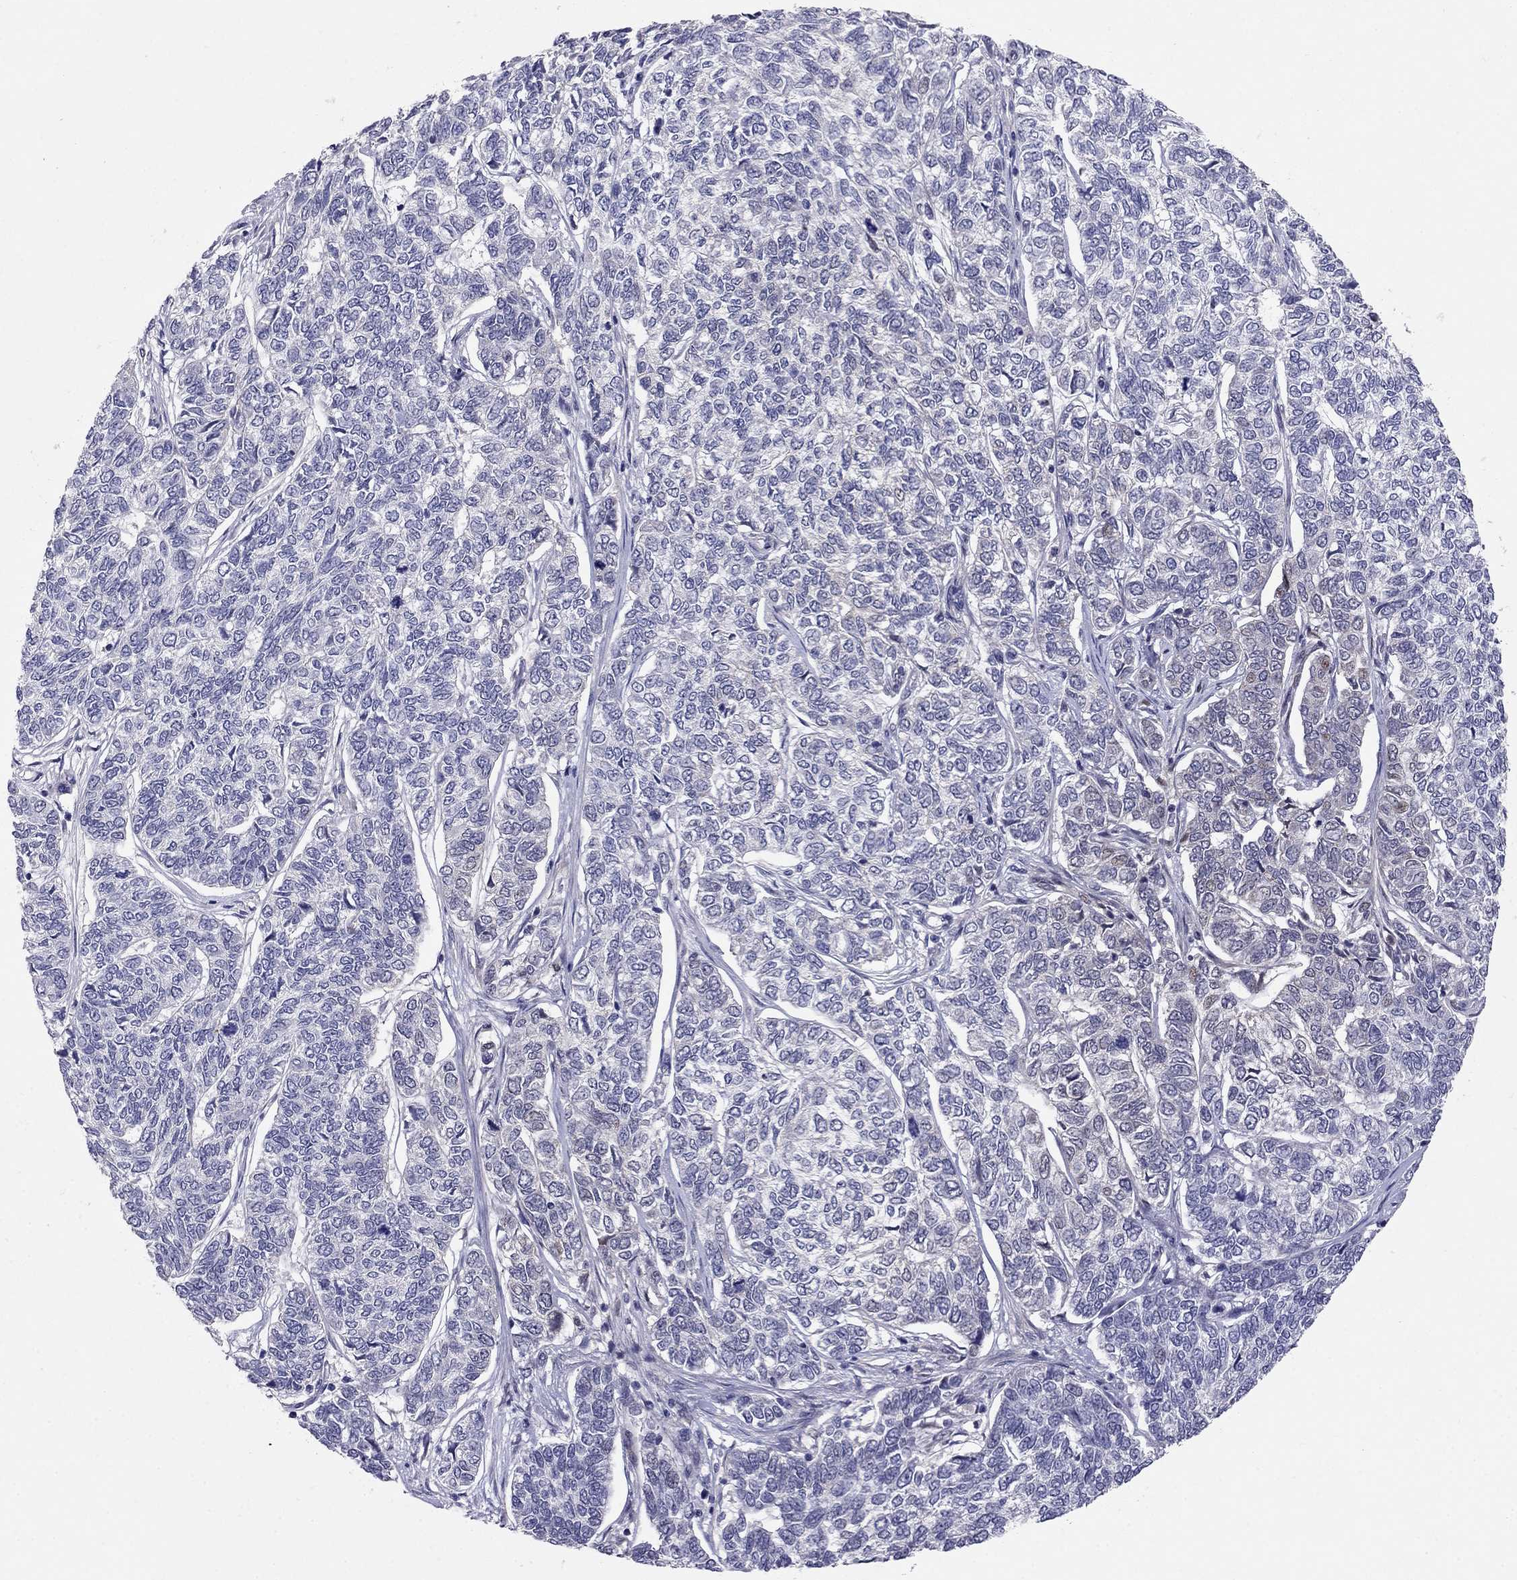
{"staining": {"intensity": "weak", "quantity": "<25%", "location": "nuclear"}, "tissue": "skin cancer", "cell_type": "Tumor cells", "image_type": "cancer", "snomed": [{"axis": "morphology", "description": "Basal cell carcinoma"}, {"axis": "topography", "description": "Skin"}], "caption": "Immunohistochemistry (IHC) histopathology image of neoplastic tissue: human basal cell carcinoma (skin) stained with DAB (3,3'-diaminobenzidine) displays no significant protein positivity in tumor cells. Brightfield microscopy of immunohistochemistry (IHC) stained with DAB (3,3'-diaminobenzidine) (brown) and hematoxylin (blue), captured at high magnification.", "gene": "LRRC39", "patient": {"sex": "female", "age": 65}}